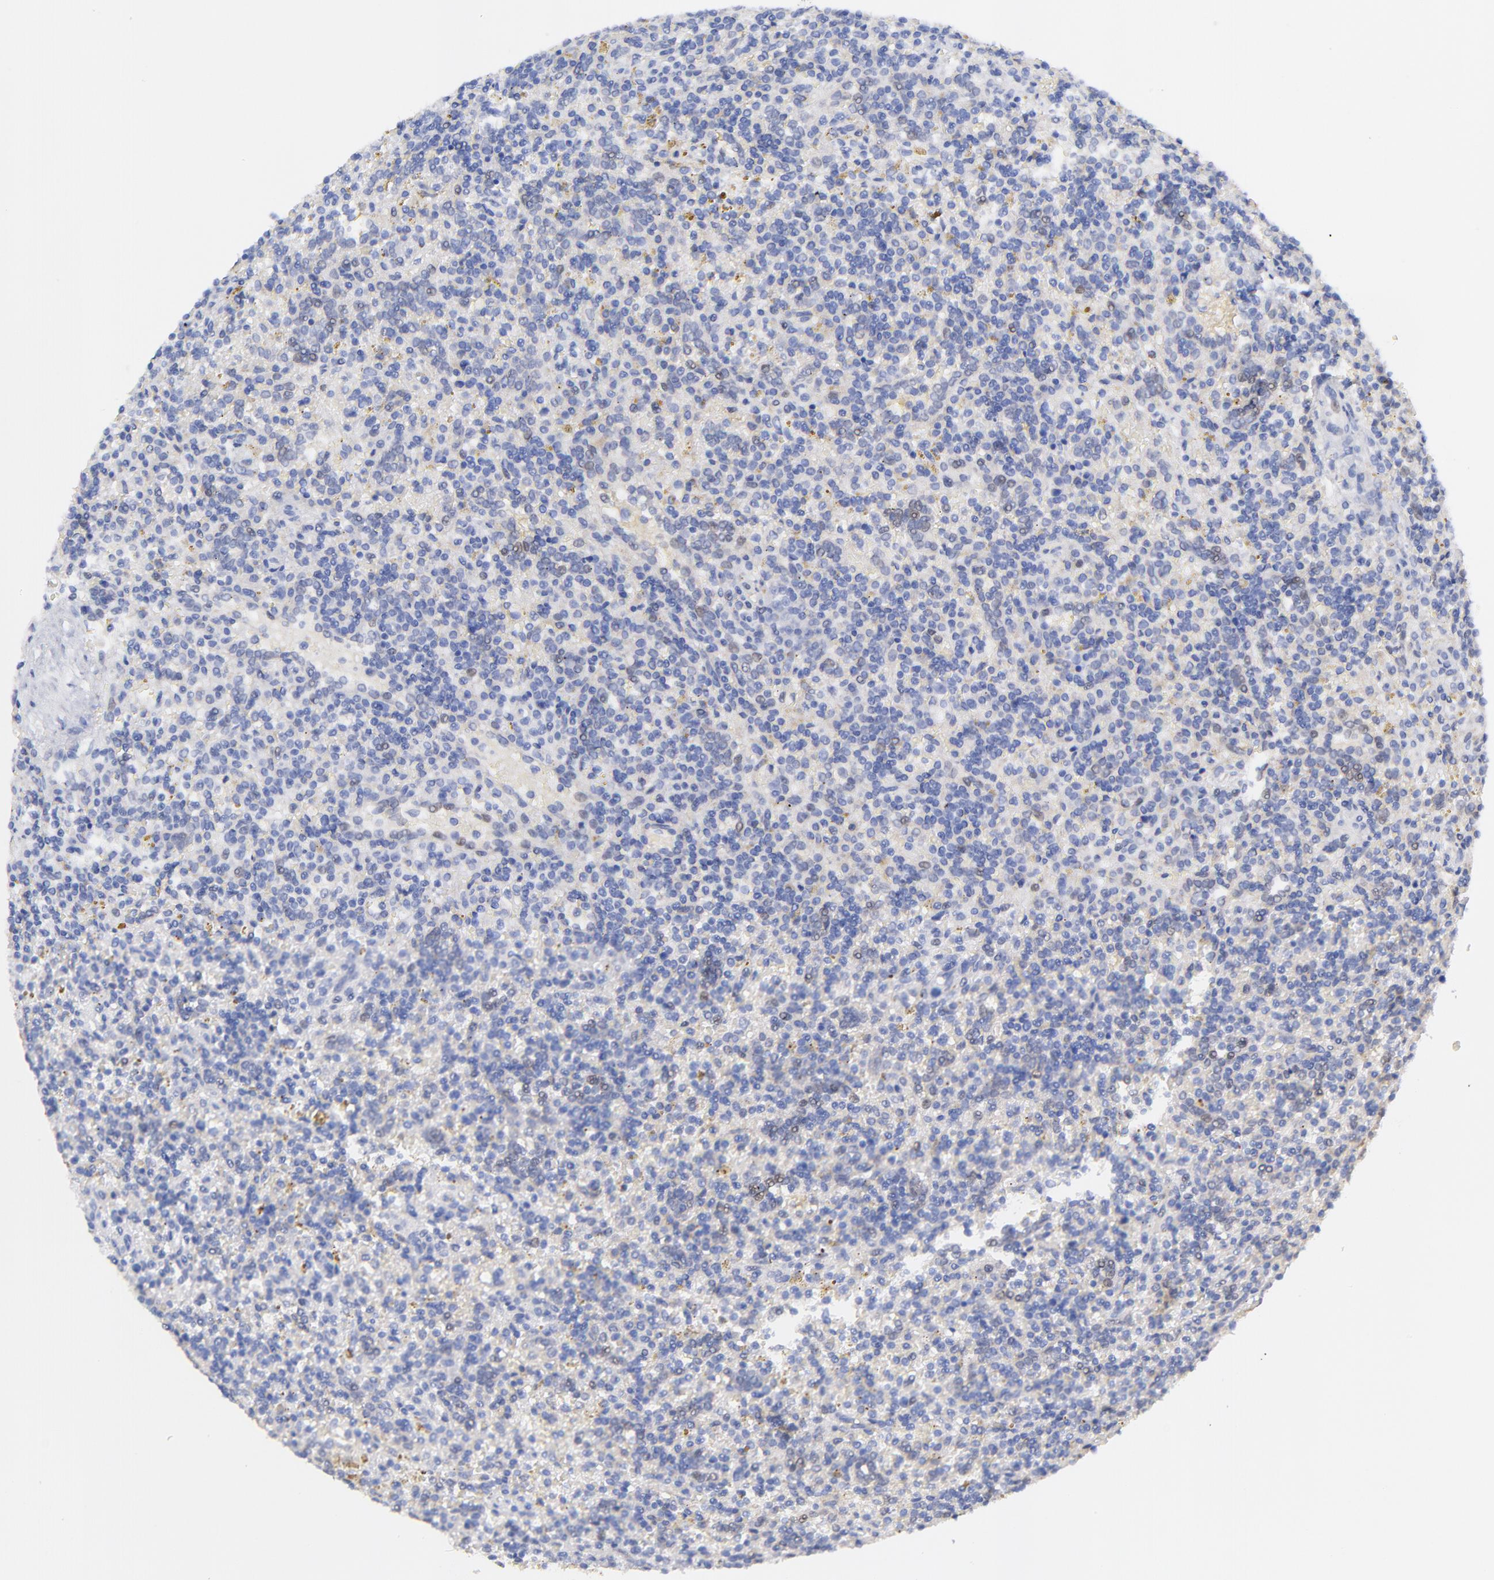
{"staining": {"intensity": "weak", "quantity": "<25%", "location": "nuclear"}, "tissue": "lymphoma", "cell_type": "Tumor cells", "image_type": "cancer", "snomed": [{"axis": "morphology", "description": "Malignant lymphoma, non-Hodgkin's type, Low grade"}, {"axis": "topography", "description": "Spleen"}], "caption": "This photomicrograph is of low-grade malignant lymphoma, non-Hodgkin's type stained with immunohistochemistry to label a protein in brown with the nuclei are counter-stained blue. There is no positivity in tumor cells.", "gene": "CFAP57", "patient": {"sex": "male", "age": 67}}